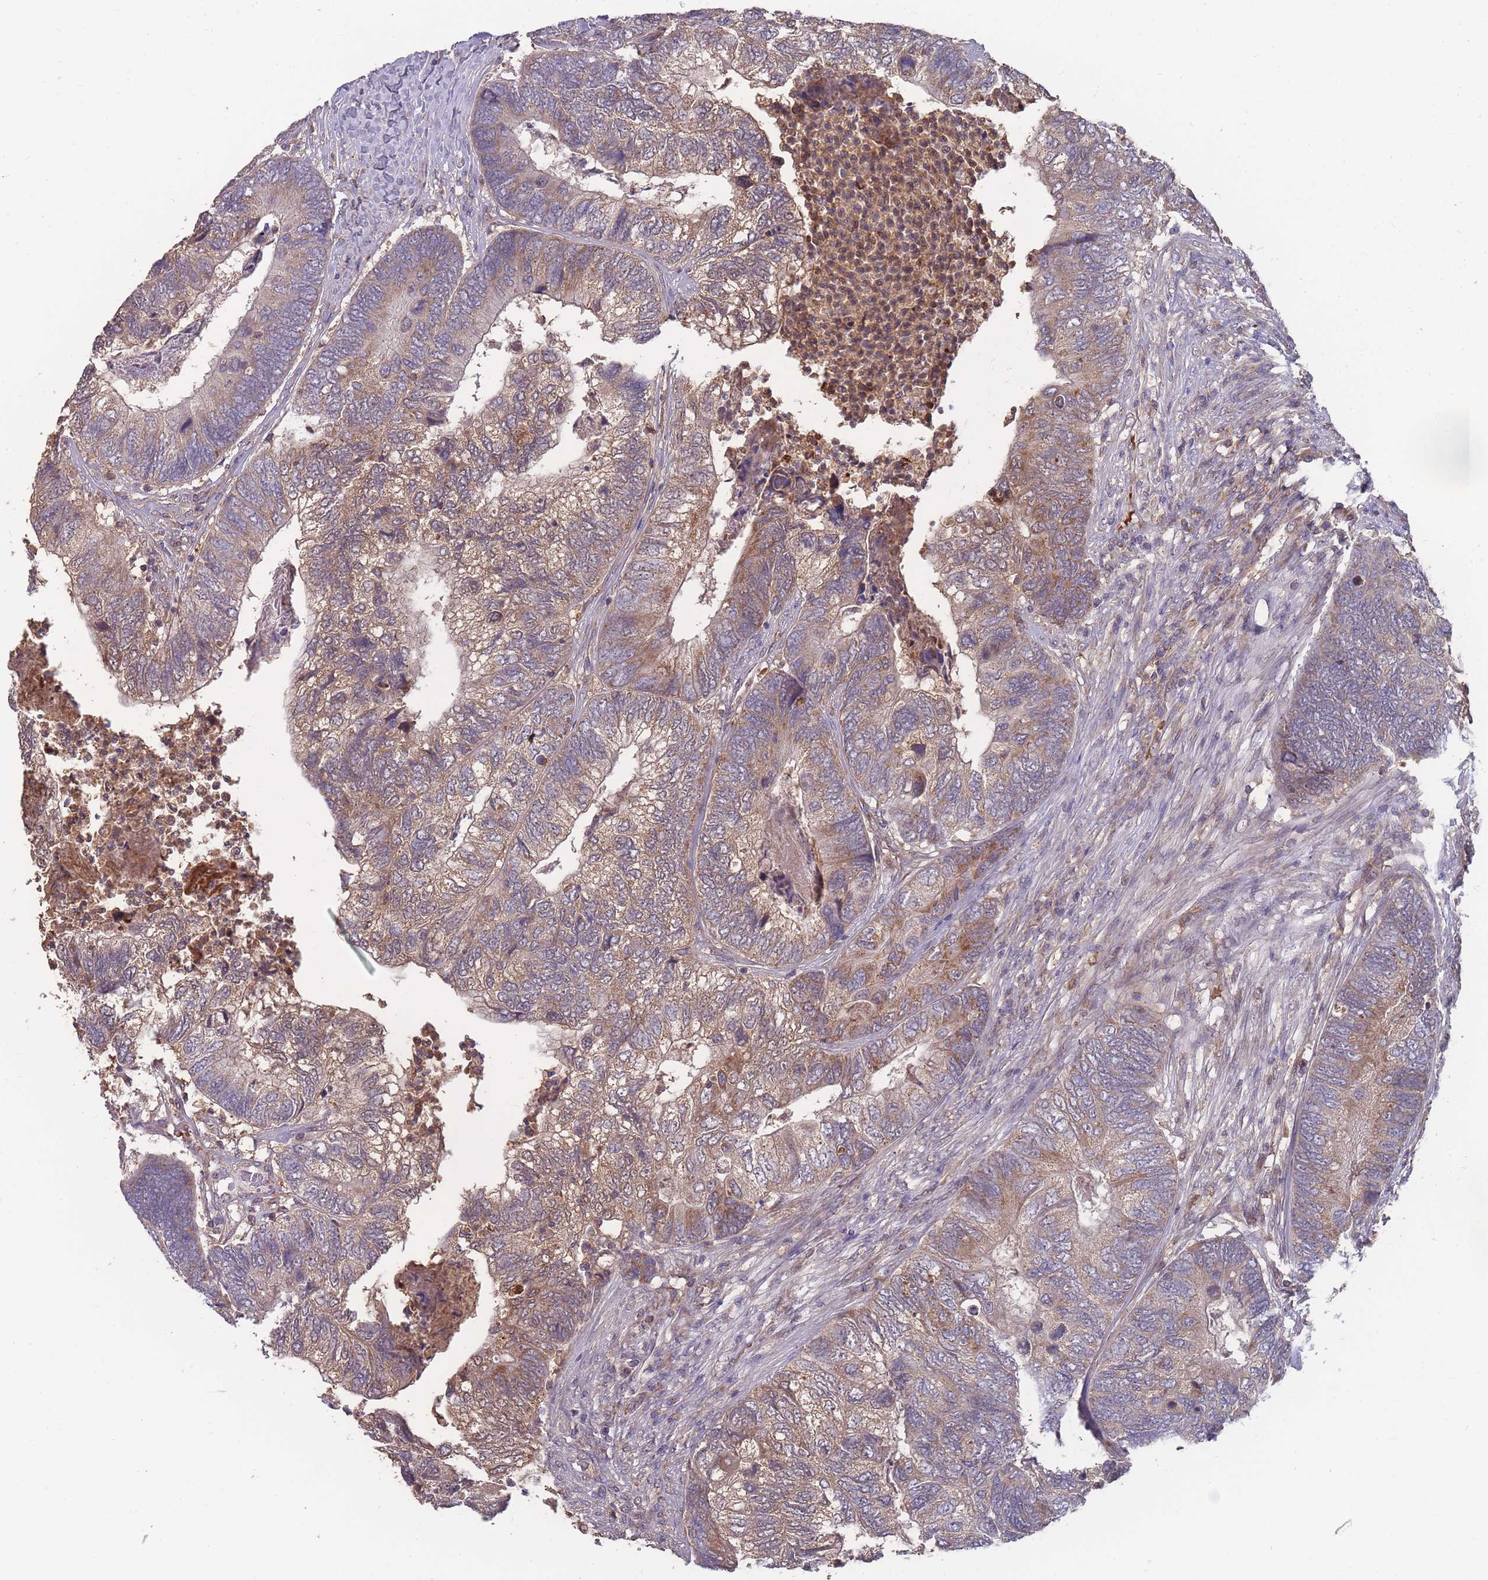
{"staining": {"intensity": "moderate", "quantity": "25%-75%", "location": "cytoplasmic/membranous"}, "tissue": "colorectal cancer", "cell_type": "Tumor cells", "image_type": "cancer", "snomed": [{"axis": "morphology", "description": "Adenocarcinoma, NOS"}, {"axis": "topography", "description": "Colon"}], "caption": "Immunohistochemical staining of human colorectal adenocarcinoma reveals medium levels of moderate cytoplasmic/membranous protein positivity in about 25%-75% of tumor cells.", "gene": "SLC35B4", "patient": {"sex": "female", "age": 67}}